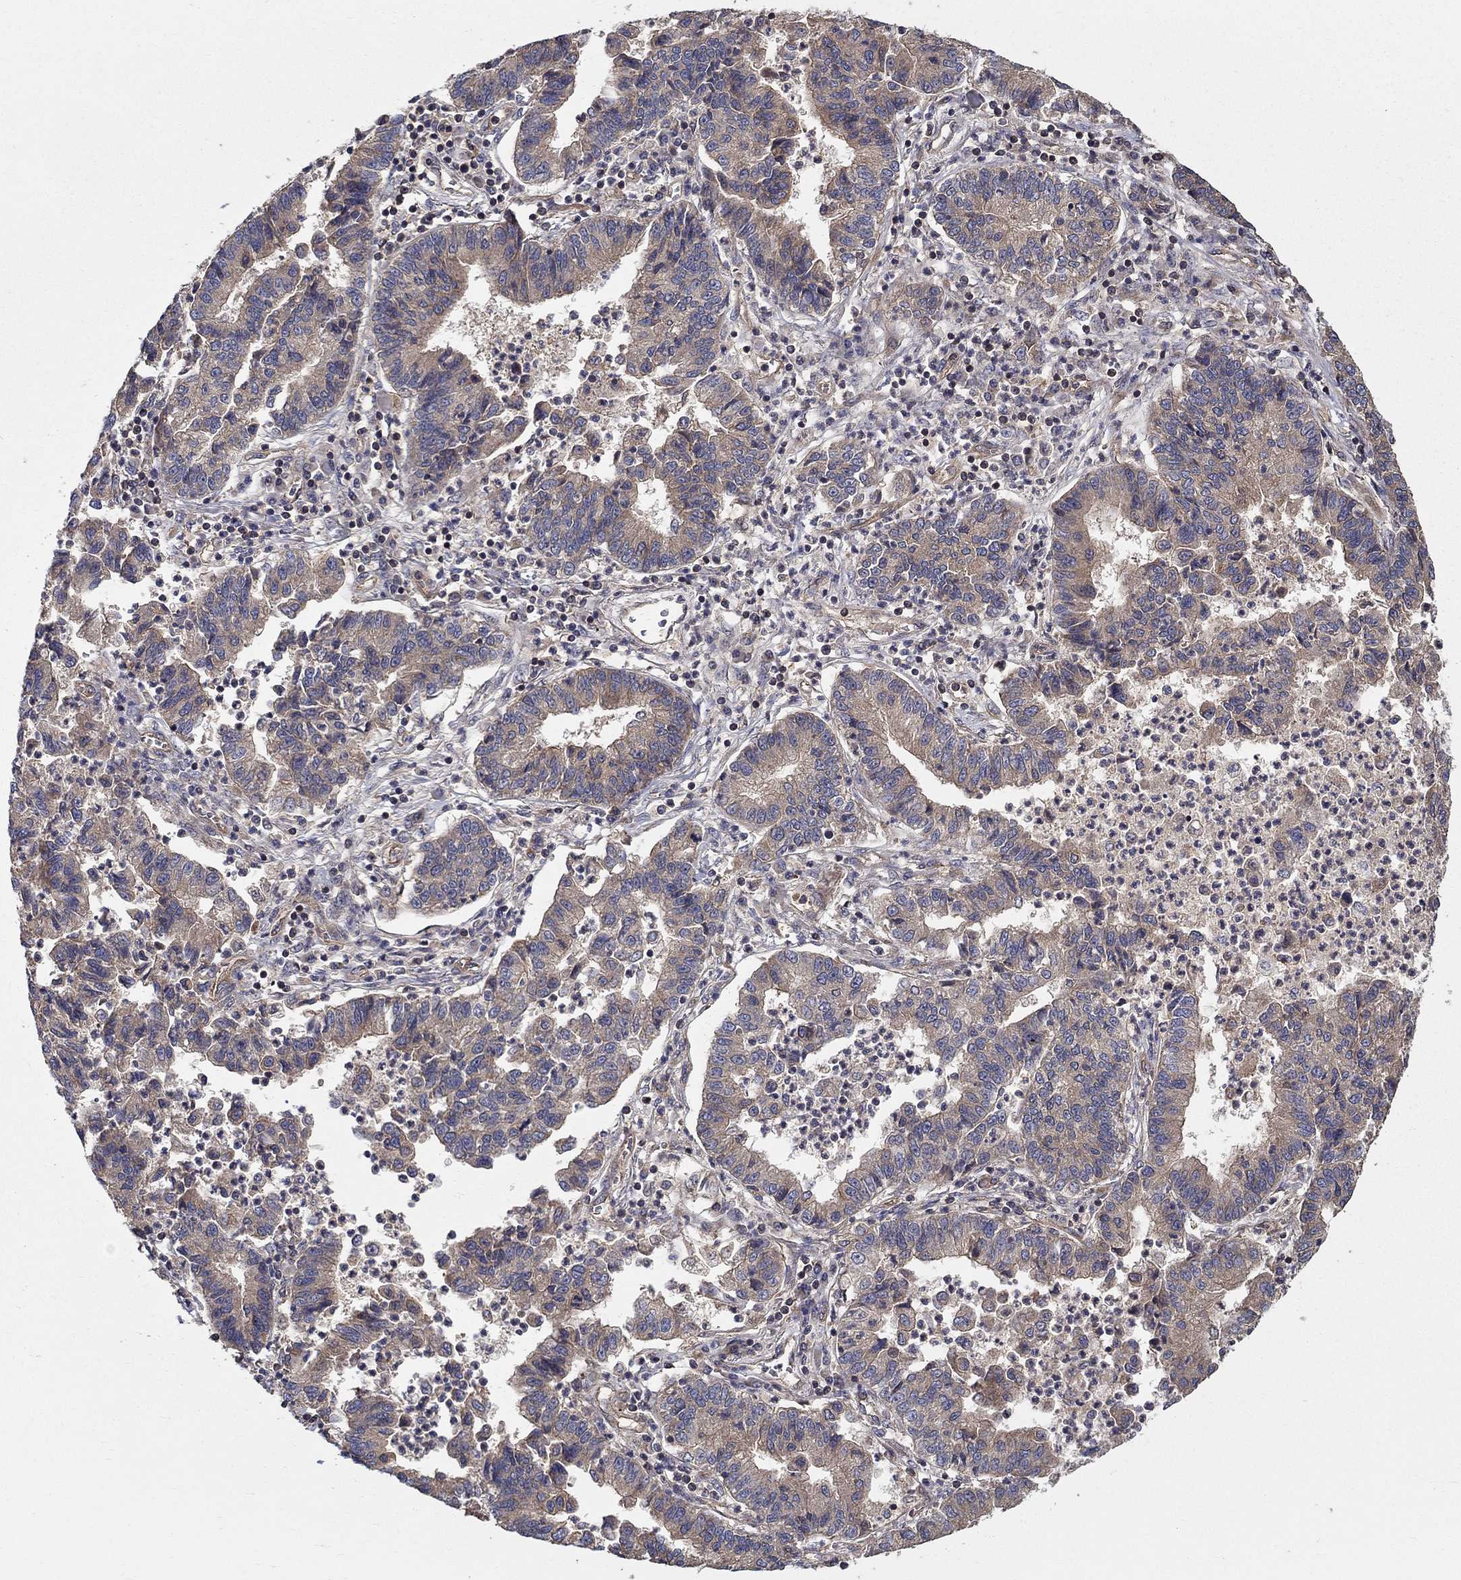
{"staining": {"intensity": "weak", "quantity": "25%-75%", "location": "cytoplasmic/membranous"}, "tissue": "lung cancer", "cell_type": "Tumor cells", "image_type": "cancer", "snomed": [{"axis": "morphology", "description": "Adenocarcinoma, NOS"}, {"axis": "topography", "description": "Lung"}], "caption": "Protein staining by immunohistochemistry (IHC) shows weak cytoplasmic/membranous positivity in approximately 25%-75% of tumor cells in lung cancer. Immunohistochemistry stains the protein in brown and the nuclei are stained blue.", "gene": "BMERB1", "patient": {"sex": "female", "age": 57}}